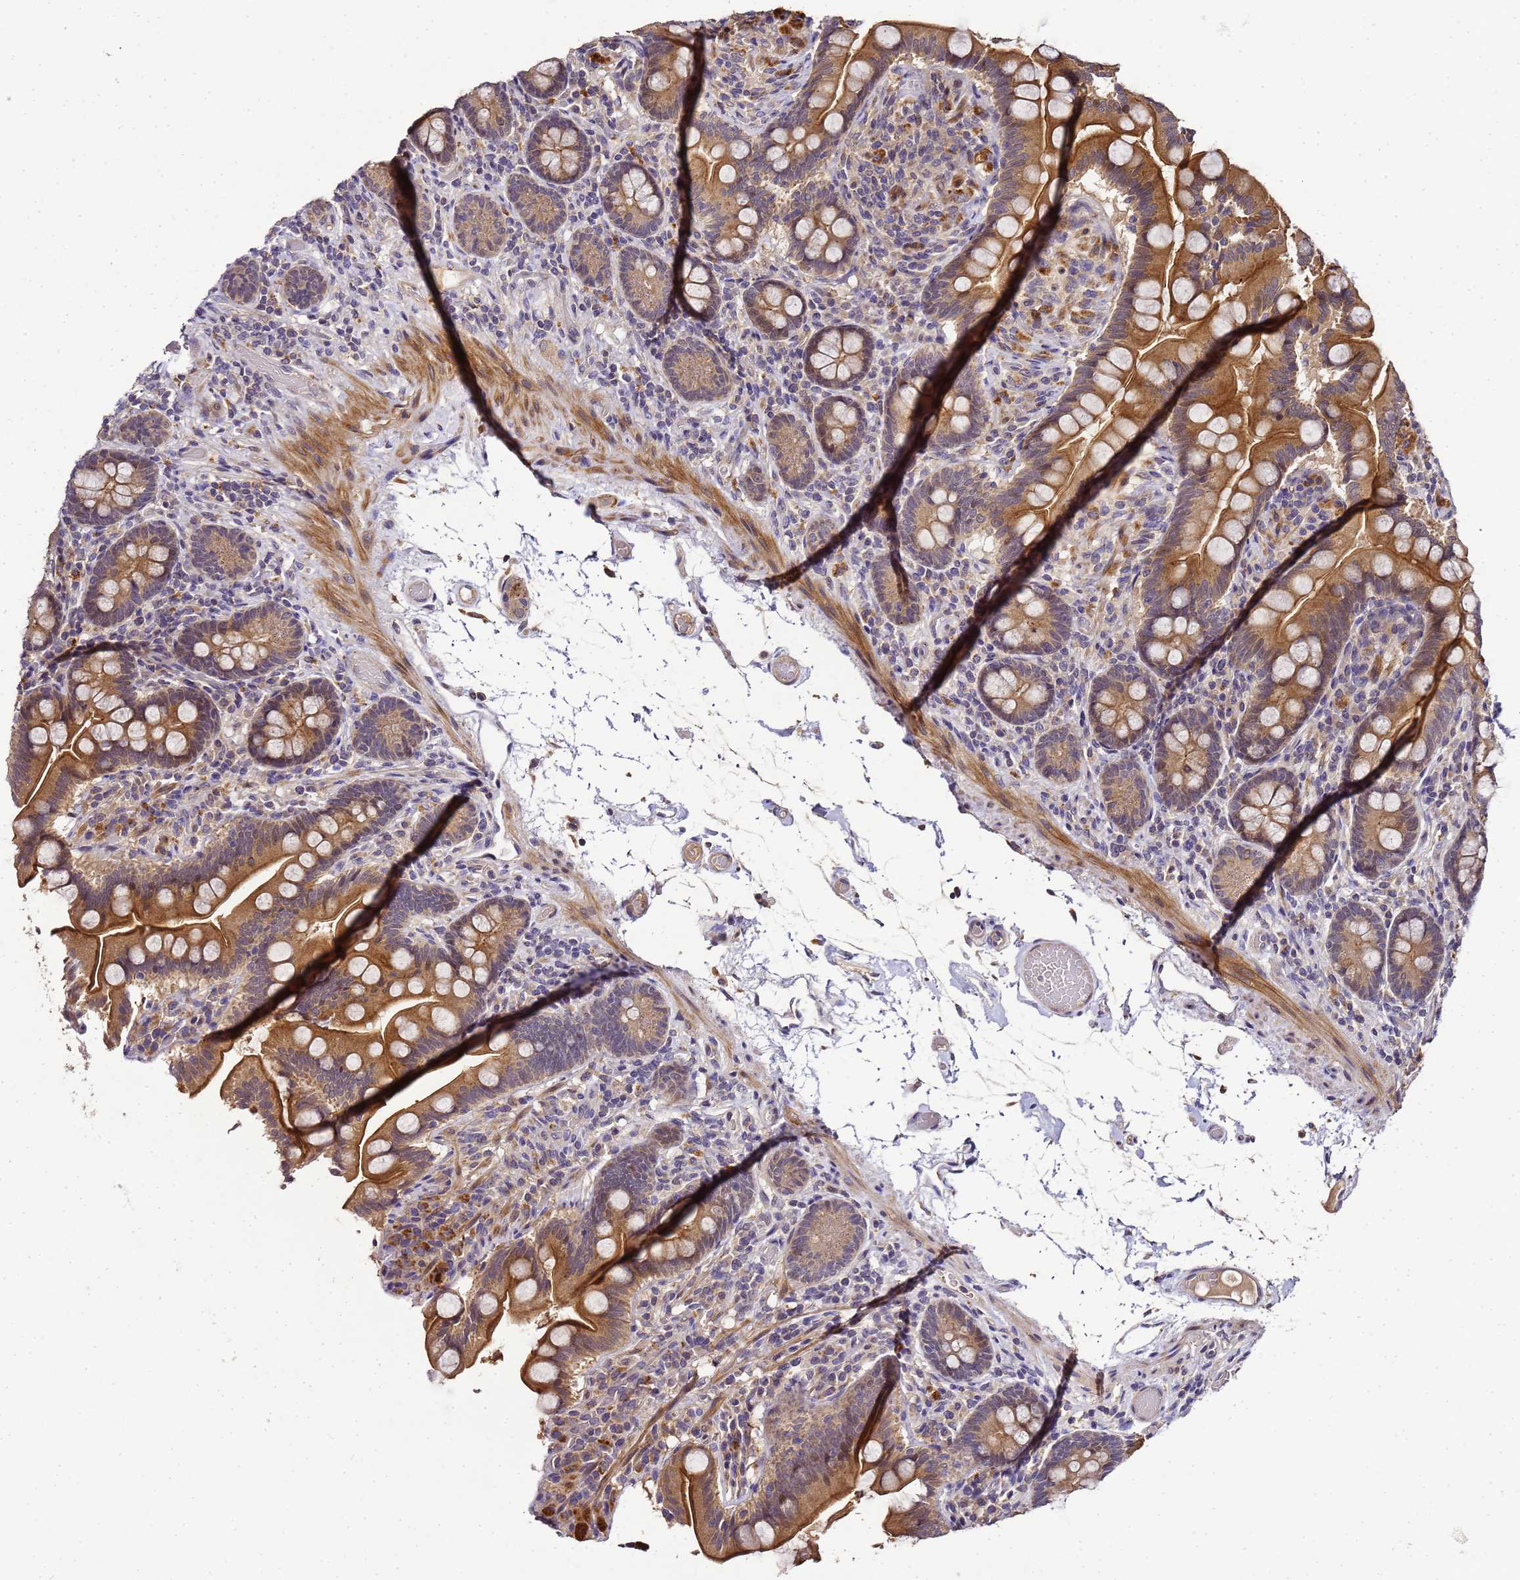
{"staining": {"intensity": "moderate", "quantity": ">75%", "location": "cytoplasmic/membranous"}, "tissue": "small intestine", "cell_type": "Glandular cells", "image_type": "normal", "snomed": [{"axis": "morphology", "description": "Normal tissue, NOS"}, {"axis": "topography", "description": "Small intestine"}], "caption": "Benign small intestine was stained to show a protein in brown. There is medium levels of moderate cytoplasmic/membranous expression in about >75% of glandular cells.", "gene": "LGI4", "patient": {"sex": "female", "age": 64}}